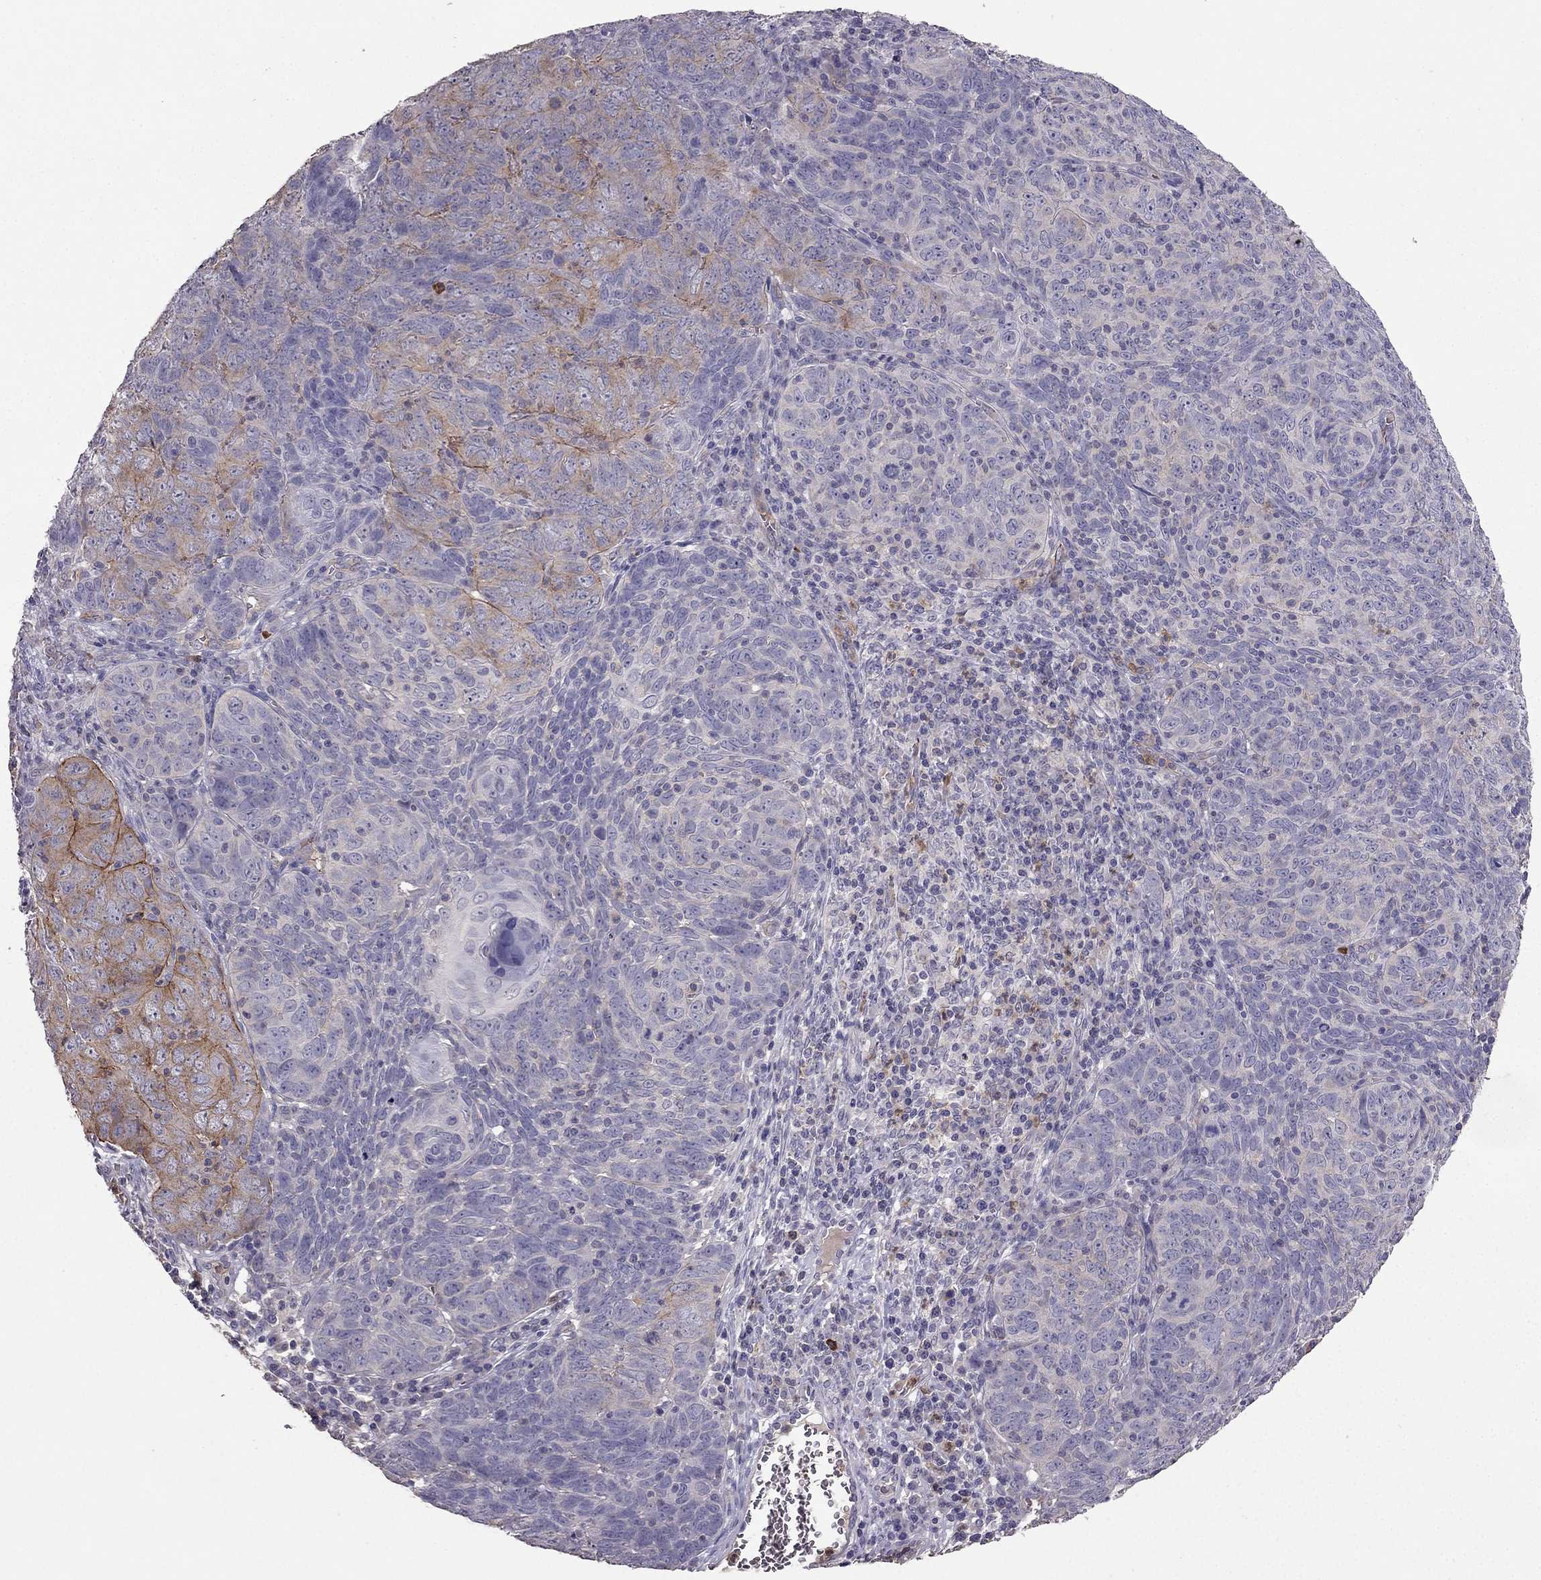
{"staining": {"intensity": "moderate", "quantity": "<25%", "location": "cytoplasmic/membranous"}, "tissue": "skin cancer", "cell_type": "Tumor cells", "image_type": "cancer", "snomed": [{"axis": "morphology", "description": "Squamous cell carcinoma, NOS"}, {"axis": "topography", "description": "Skin"}, {"axis": "topography", "description": "Anal"}], "caption": "Human skin squamous cell carcinoma stained for a protein (brown) demonstrates moderate cytoplasmic/membranous positive staining in approximately <25% of tumor cells.", "gene": "RFLNB", "patient": {"sex": "female", "age": 51}}